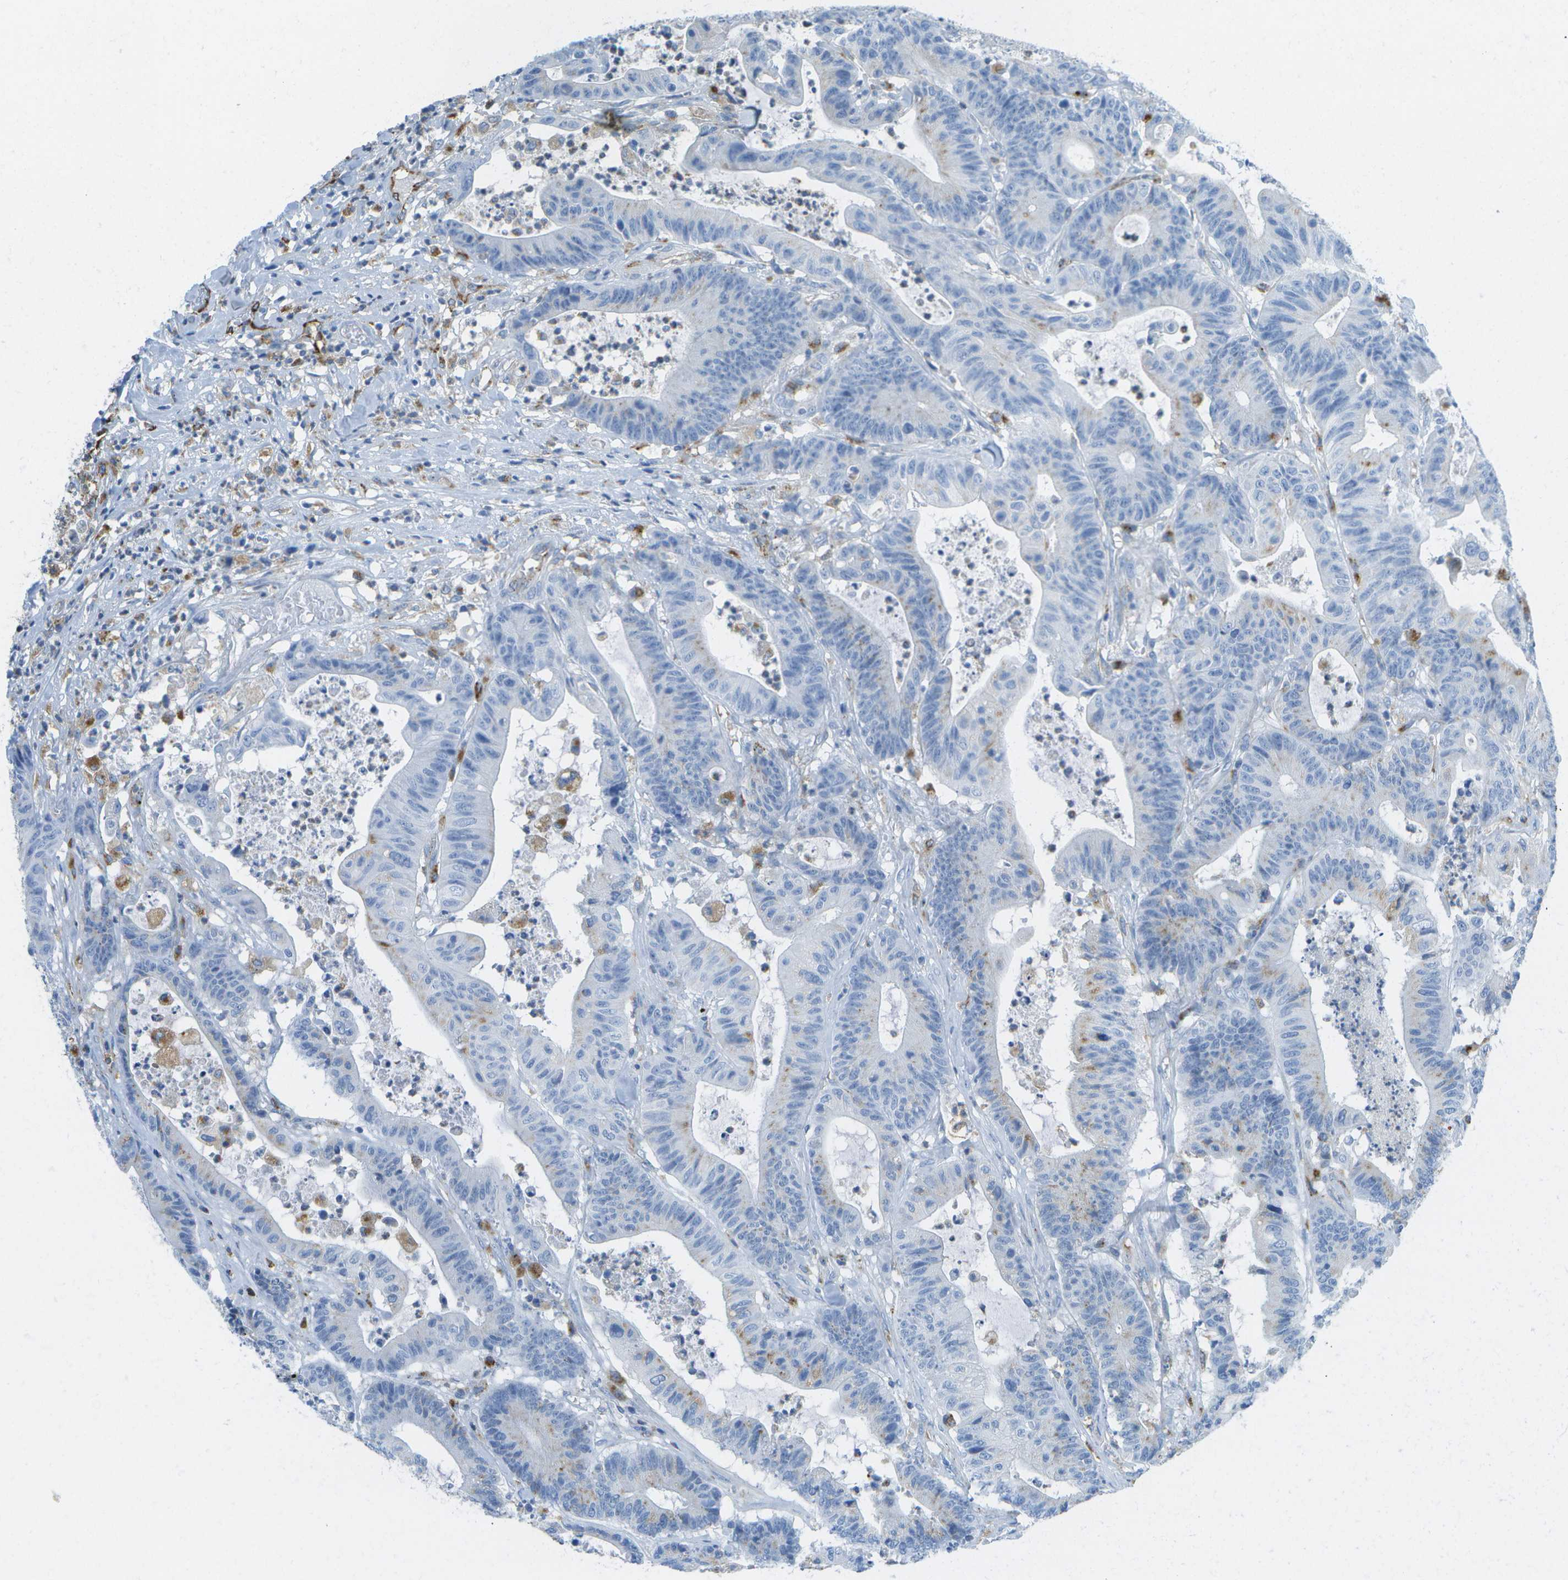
{"staining": {"intensity": "negative", "quantity": "none", "location": "none"}, "tissue": "colorectal cancer", "cell_type": "Tumor cells", "image_type": "cancer", "snomed": [{"axis": "morphology", "description": "Adenocarcinoma, NOS"}, {"axis": "topography", "description": "Colon"}], "caption": "The immunohistochemistry histopathology image has no significant expression in tumor cells of colorectal adenocarcinoma tissue.", "gene": "PRCP", "patient": {"sex": "female", "age": 84}}